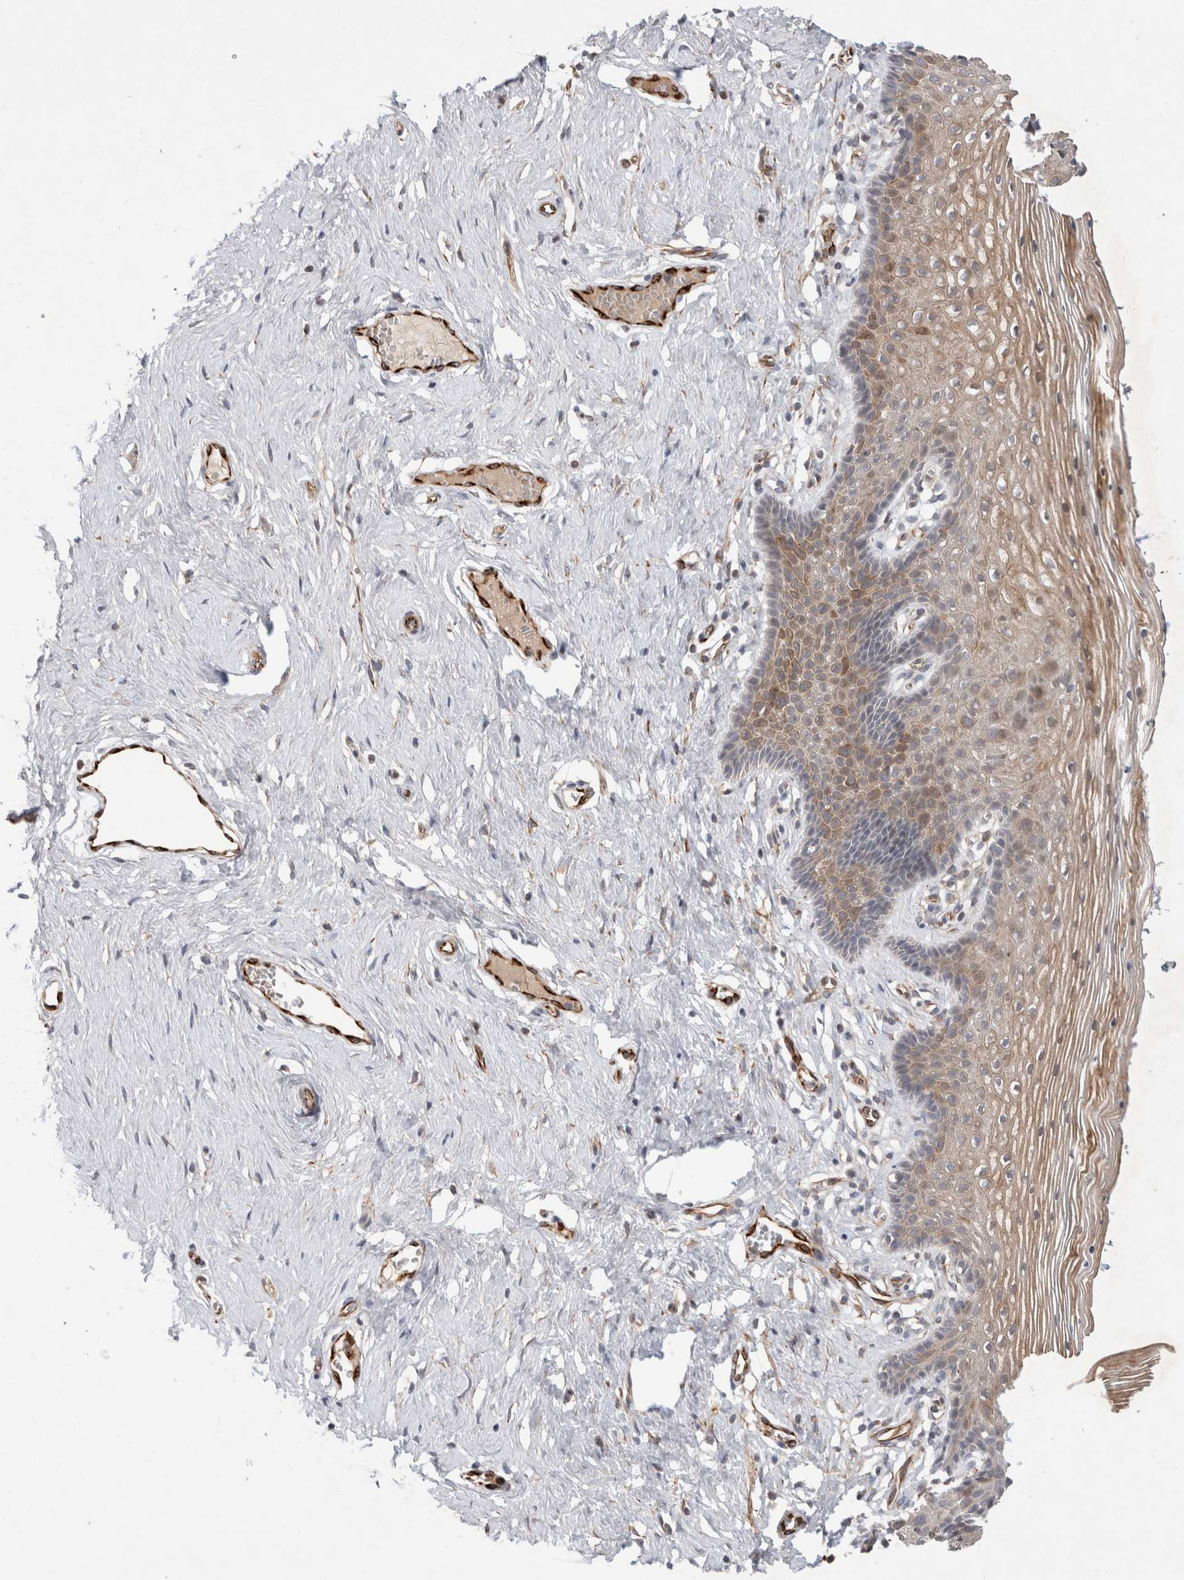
{"staining": {"intensity": "moderate", "quantity": "25%-75%", "location": "cytoplasmic/membranous"}, "tissue": "vagina", "cell_type": "Squamous epithelial cells", "image_type": "normal", "snomed": [{"axis": "morphology", "description": "Normal tissue, NOS"}, {"axis": "topography", "description": "Vagina"}], "caption": "Immunohistochemical staining of normal human vagina shows medium levels of moderate cytoplasmic/membranous positivity in approximately 25%-75% of squamous epithelial cells. (IHC, brightfield microscopy, high magnification).", "gene": "NMU", "patient": {"sex": "female", "age": 32}}